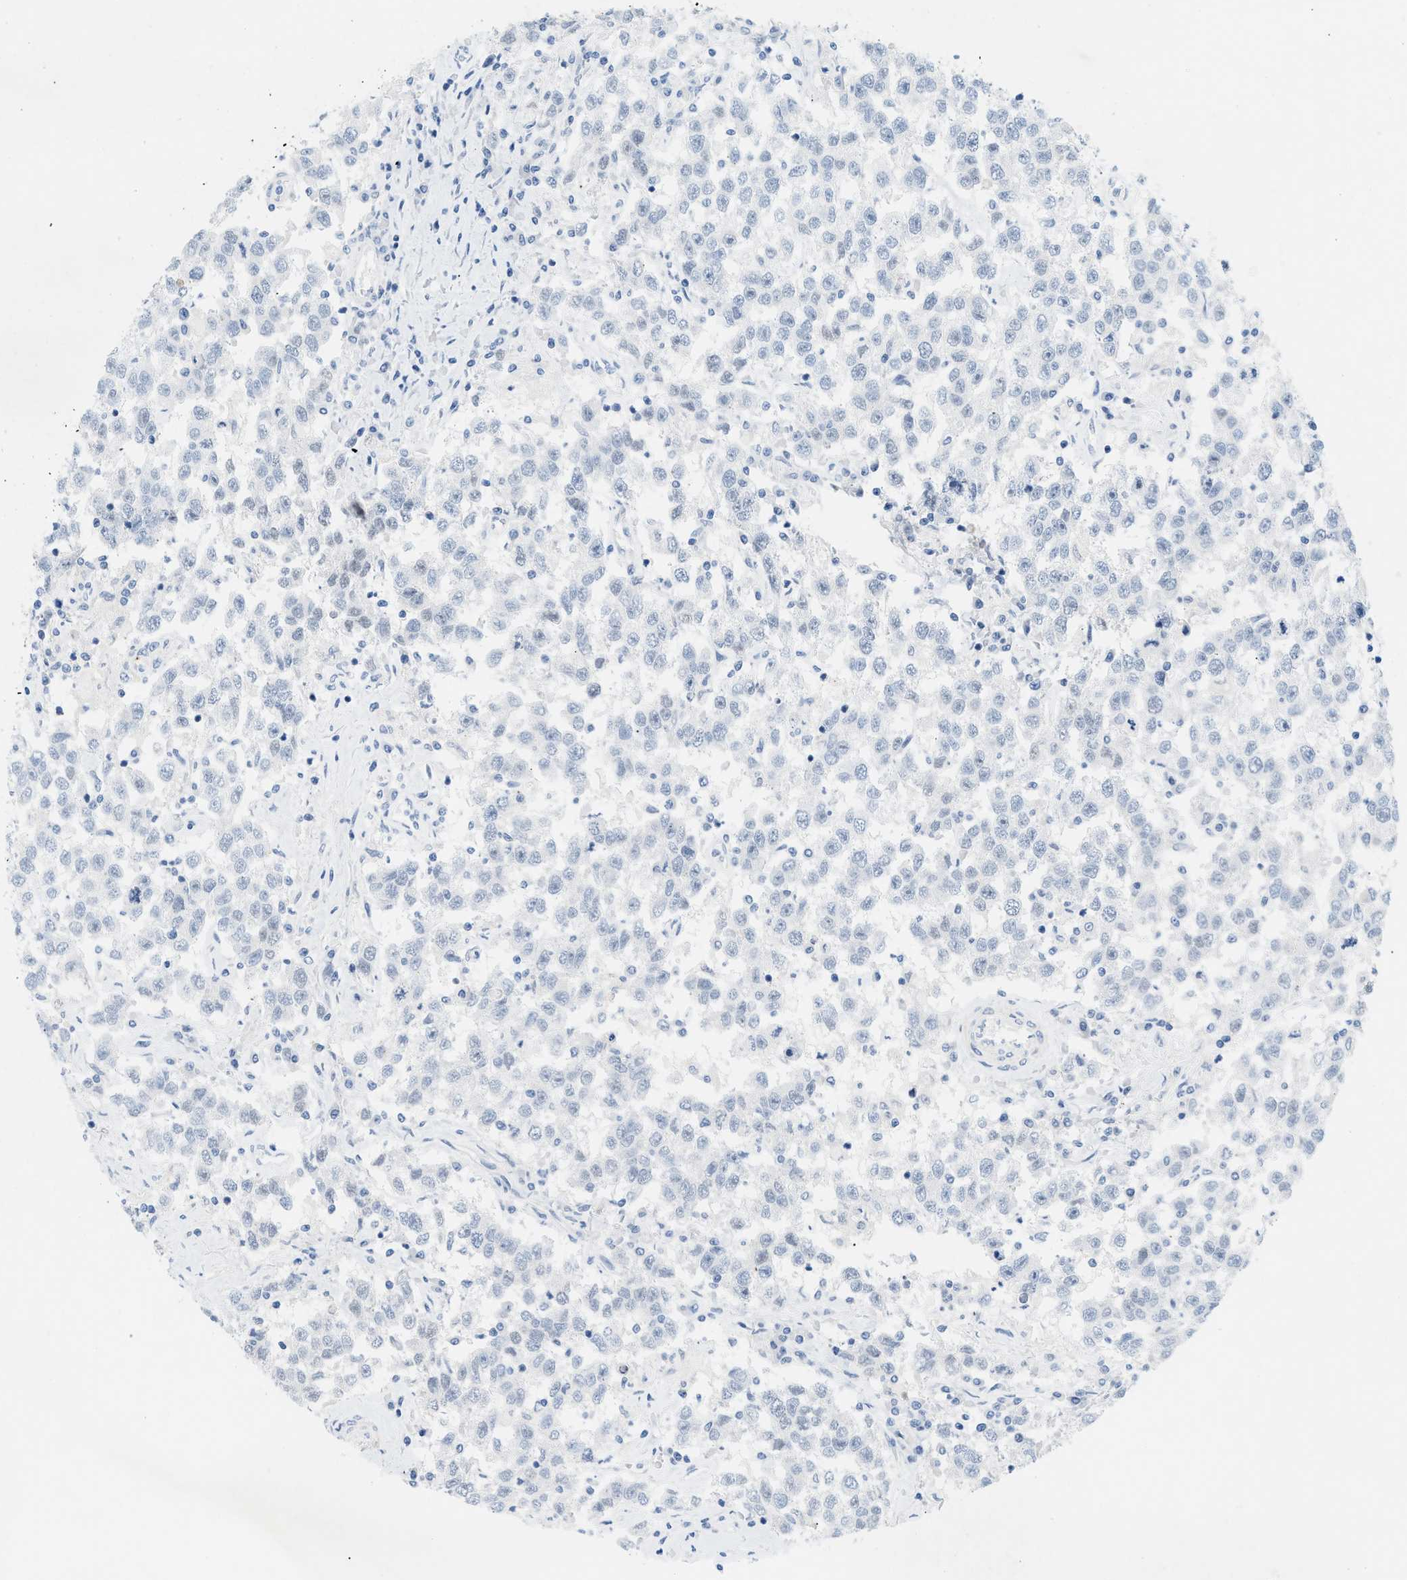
{"staining": {"intensity": "negative", "quantity": "none", "location": "none"}, "tissue": "testis cancer", "cell_type": "Tumor cells", "image_type": "cancer", "snomed": [{"axis": "morphology", "description": "Seminoma, NOS"}, {"axis": "topography", "description": "Testis"}], "caption": "Immunohistochemistry histopathology image of neoplastic tissue: human seminoma (testis) stained with DAB (3,3'-diaminobenzidine) demonstrates no significant protein staining in tumor cells.", "gene": "HLTF", "patient": {"sex": "male", "age": 41}}